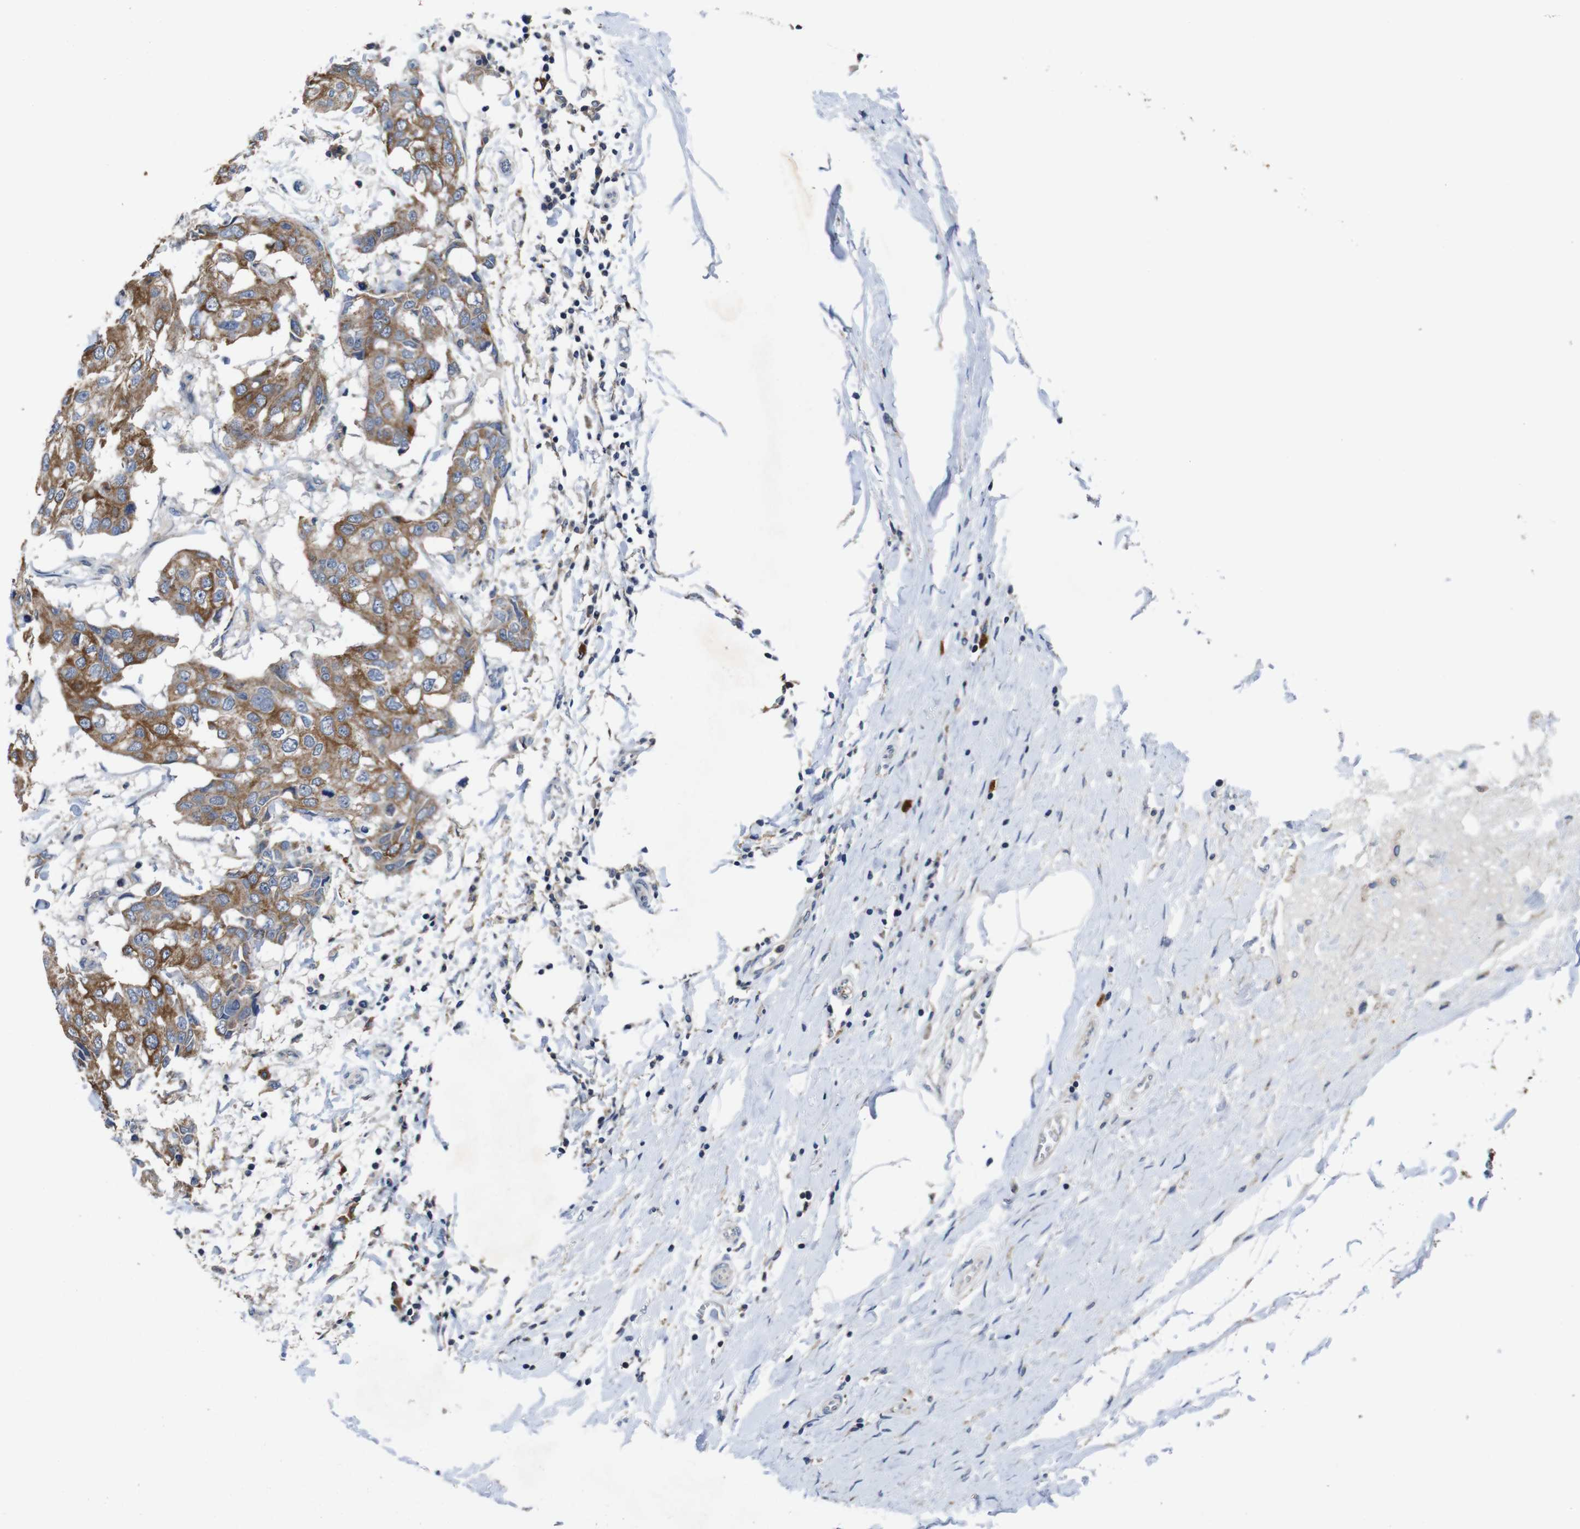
{"staining": {"intensity": "moderate", "quantity": ">75%", "location": "cytoplasmic/membranous"}, "tissue": "breast cancer", "cell_type": "Tumor cells", "image_type": "cancer", "snomed": [{"axis": "morphology", "description": "Duct carcinoma"}, {"axis": "topography", "description": "Breast"}], "caption": "IHC photomicrograph of neoplastic tissue: breast intraductal carcinoma stained using IHC demonstrates medium levels of moderate protein expression localized specifically in the cytoplasmic/membranous of tumor cells, appearing as a cytoplasmic/membranous brown color.", "gene": "GLIPR1", "patient": {"sex": "female", "age": 27}}